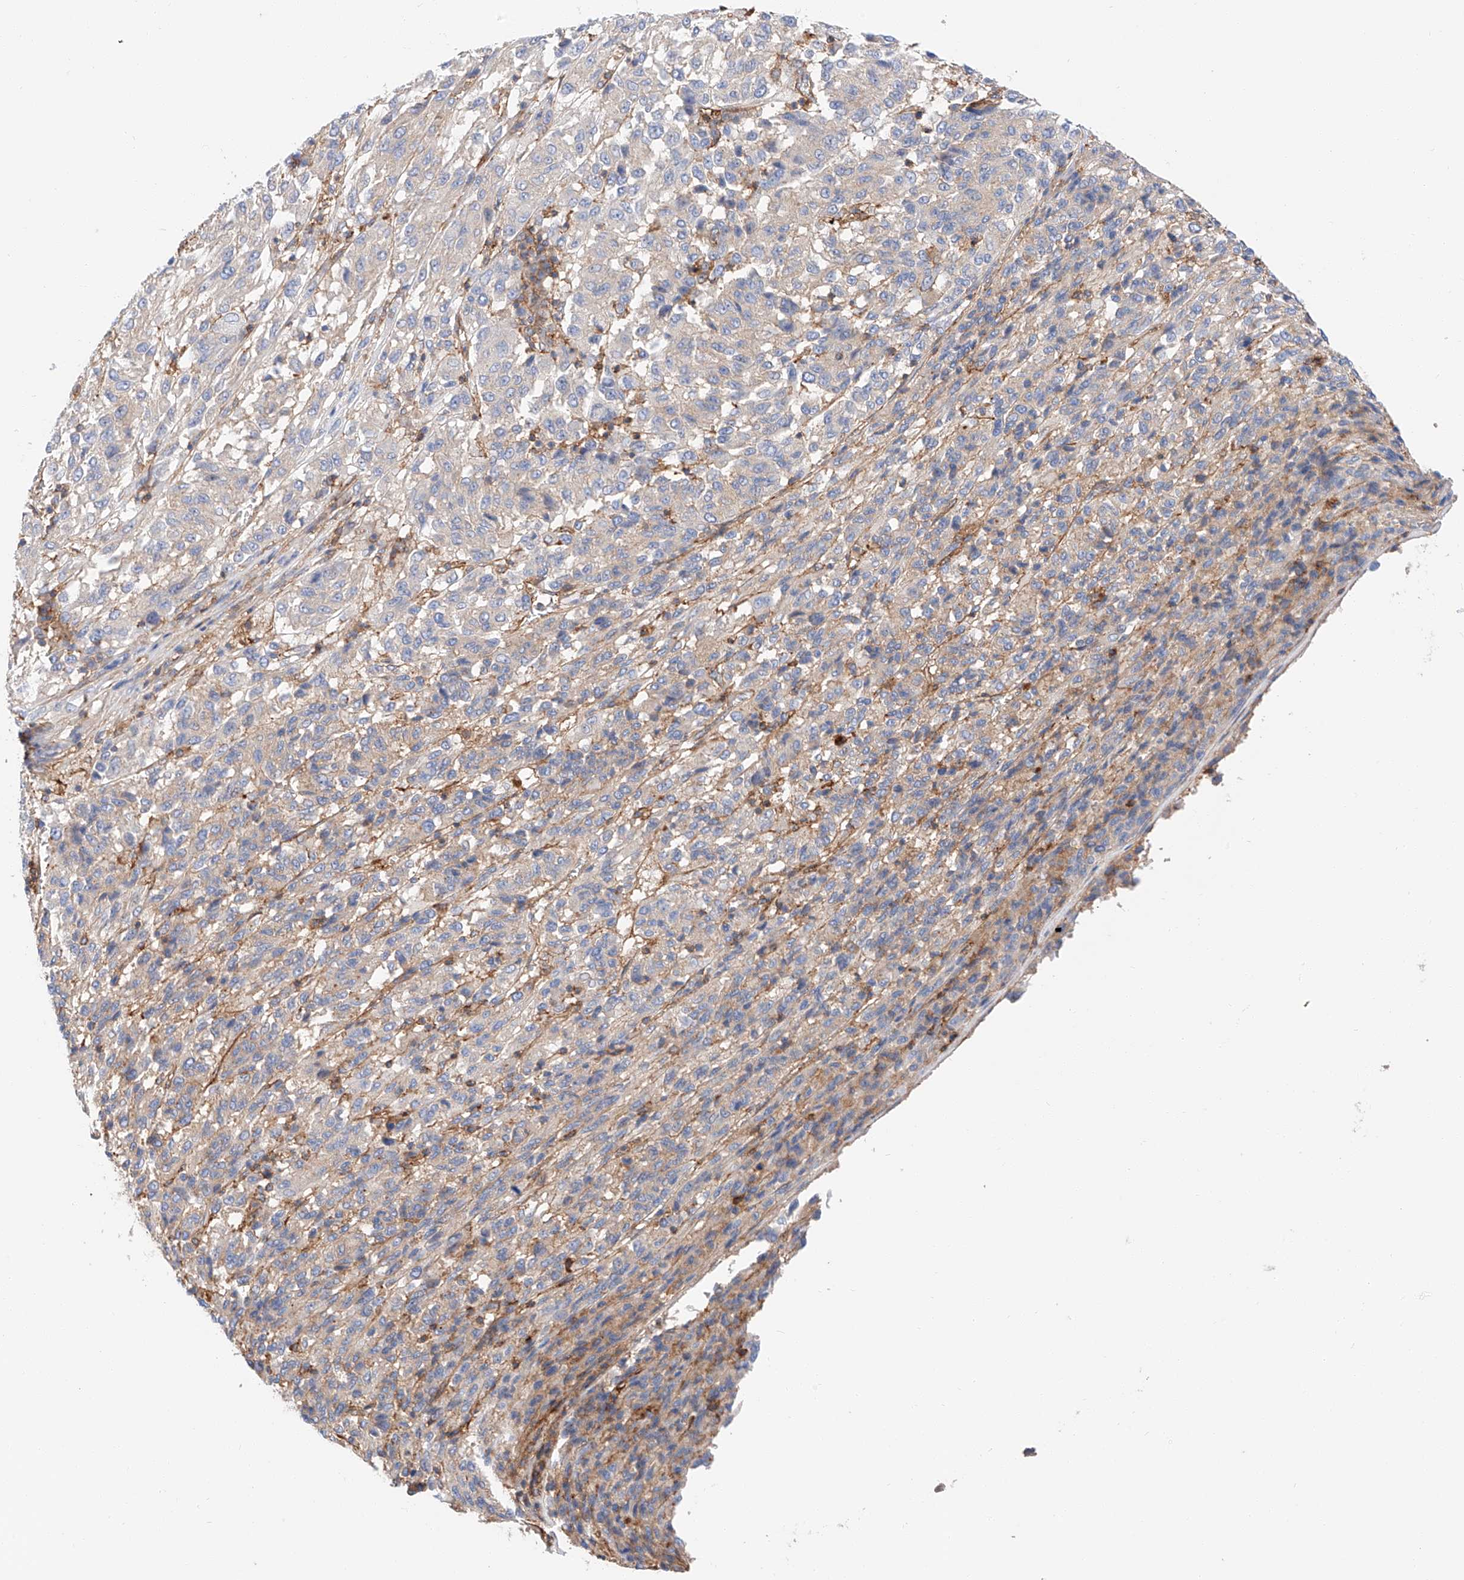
{"staining": {"intensity": "weak", "quantity": "<25%", "location": "cytoplasmic/membranous"}, "tissue": "melanoma", "cell_type": "Tumor cells", "image_type": "cancer", "snomed": [{"axis": "morphology", "description": "Malignant melanoma, Metastatic site"}, {"axis": "topography", "description": "Lung"}], "caption": "Immunohistochemistry (IHC) of human malignant melanoma (metastatic site) exhibits no positivity in tumor cells.", "gene": "HAUS4", "patient": {"sex": "male", "age": 64}}